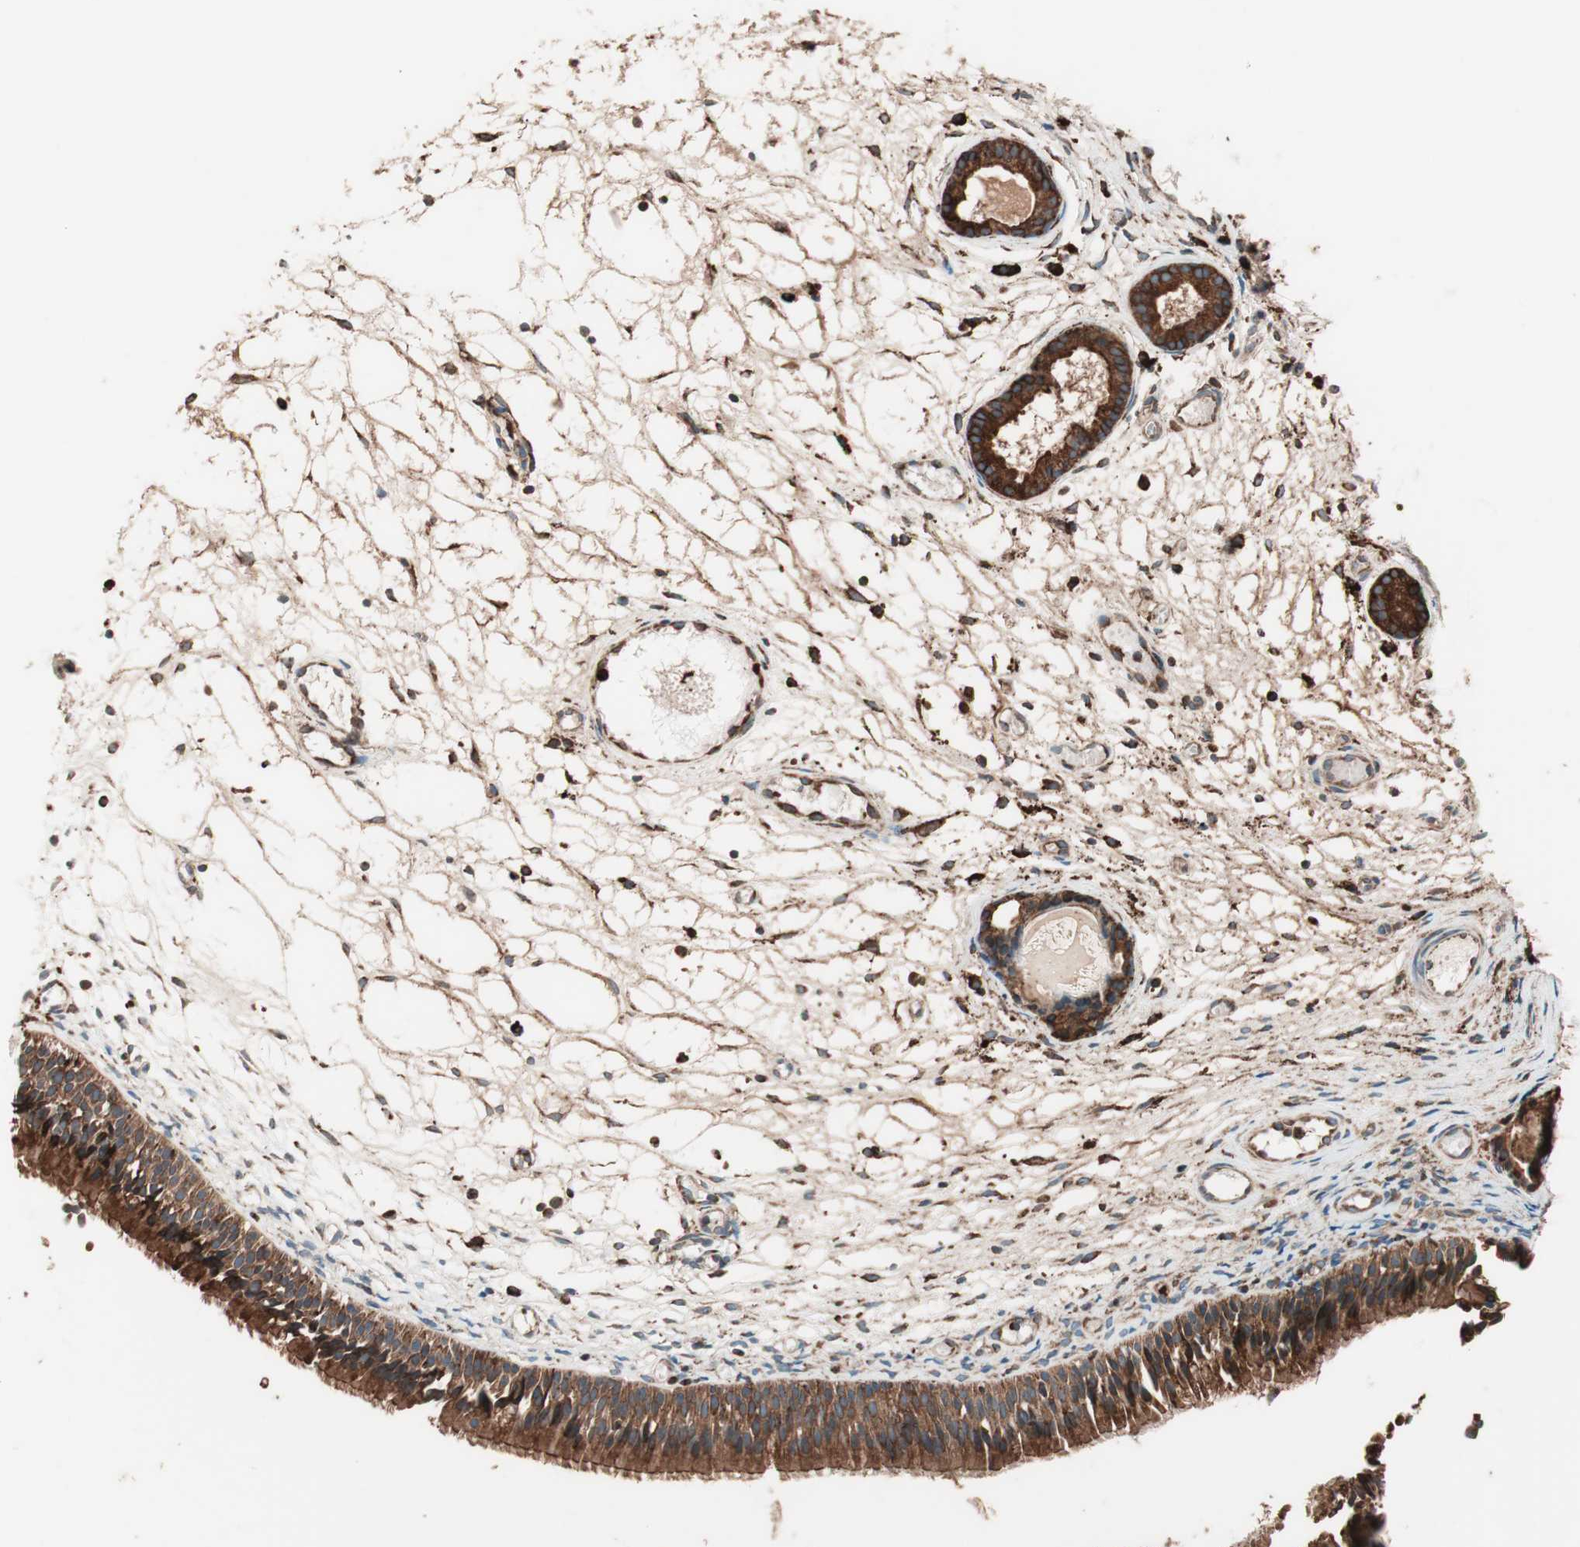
{"staining": {"intensity": "strong", "quantity": ">75%", "location": "cytoplasmic/membranous"}, "tissue": "nasopharynx", "cell_type": "Respiratory epithelial cells", "image_type": "normal", "snomed": [{"axis": "morphology", "description": "Normal tissue, NOS"}, {"axis": "topography", "description": "Nasopharynx"}], "caption": "Human nasopharynx stained for a protein (brown) shows strong cytoplasmic/membranous positive expression in about >75% of respiratory epithelial cells.", "gene": "VEGFA", "patient": {"sex": "female", "age": 54}}